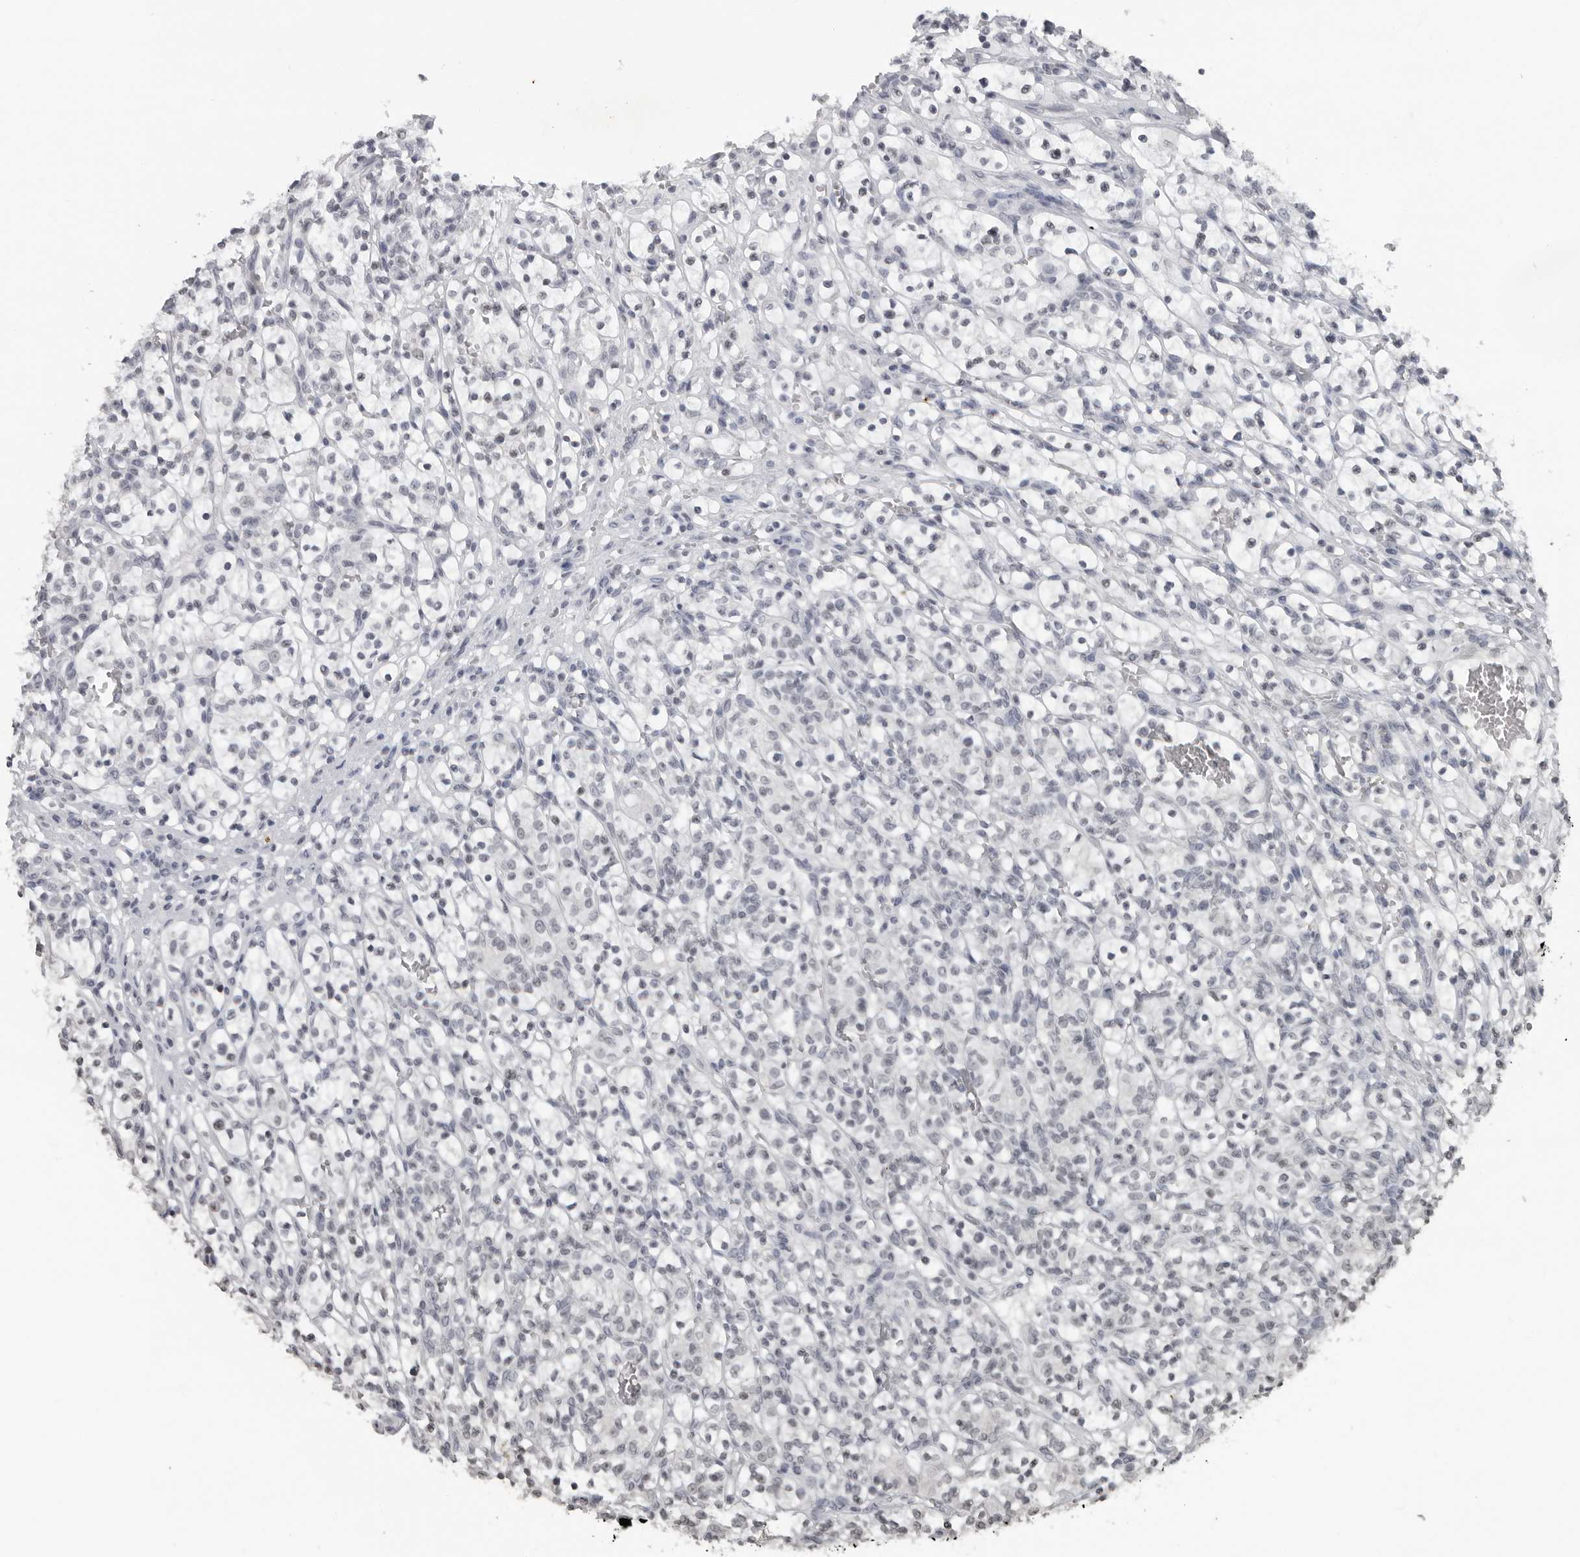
{"staining": {"intensity": "negative", "quantity": "none", "location": "none"}, "tissue": "renal cancer", "cell_type": "Tumor cells", "image_type": "cancer", "snomed": [{"axis": "morphology", "description": "Adenocarcinoma, NOS"}, {"axis": "topography", "description": "Kidney"}], "caption": "The image demonstrates no significant staining in tumor cells of adenocarcinoma (renal).", "gene": "DDX54", "patient": {"sex": "female", "age": 57}}